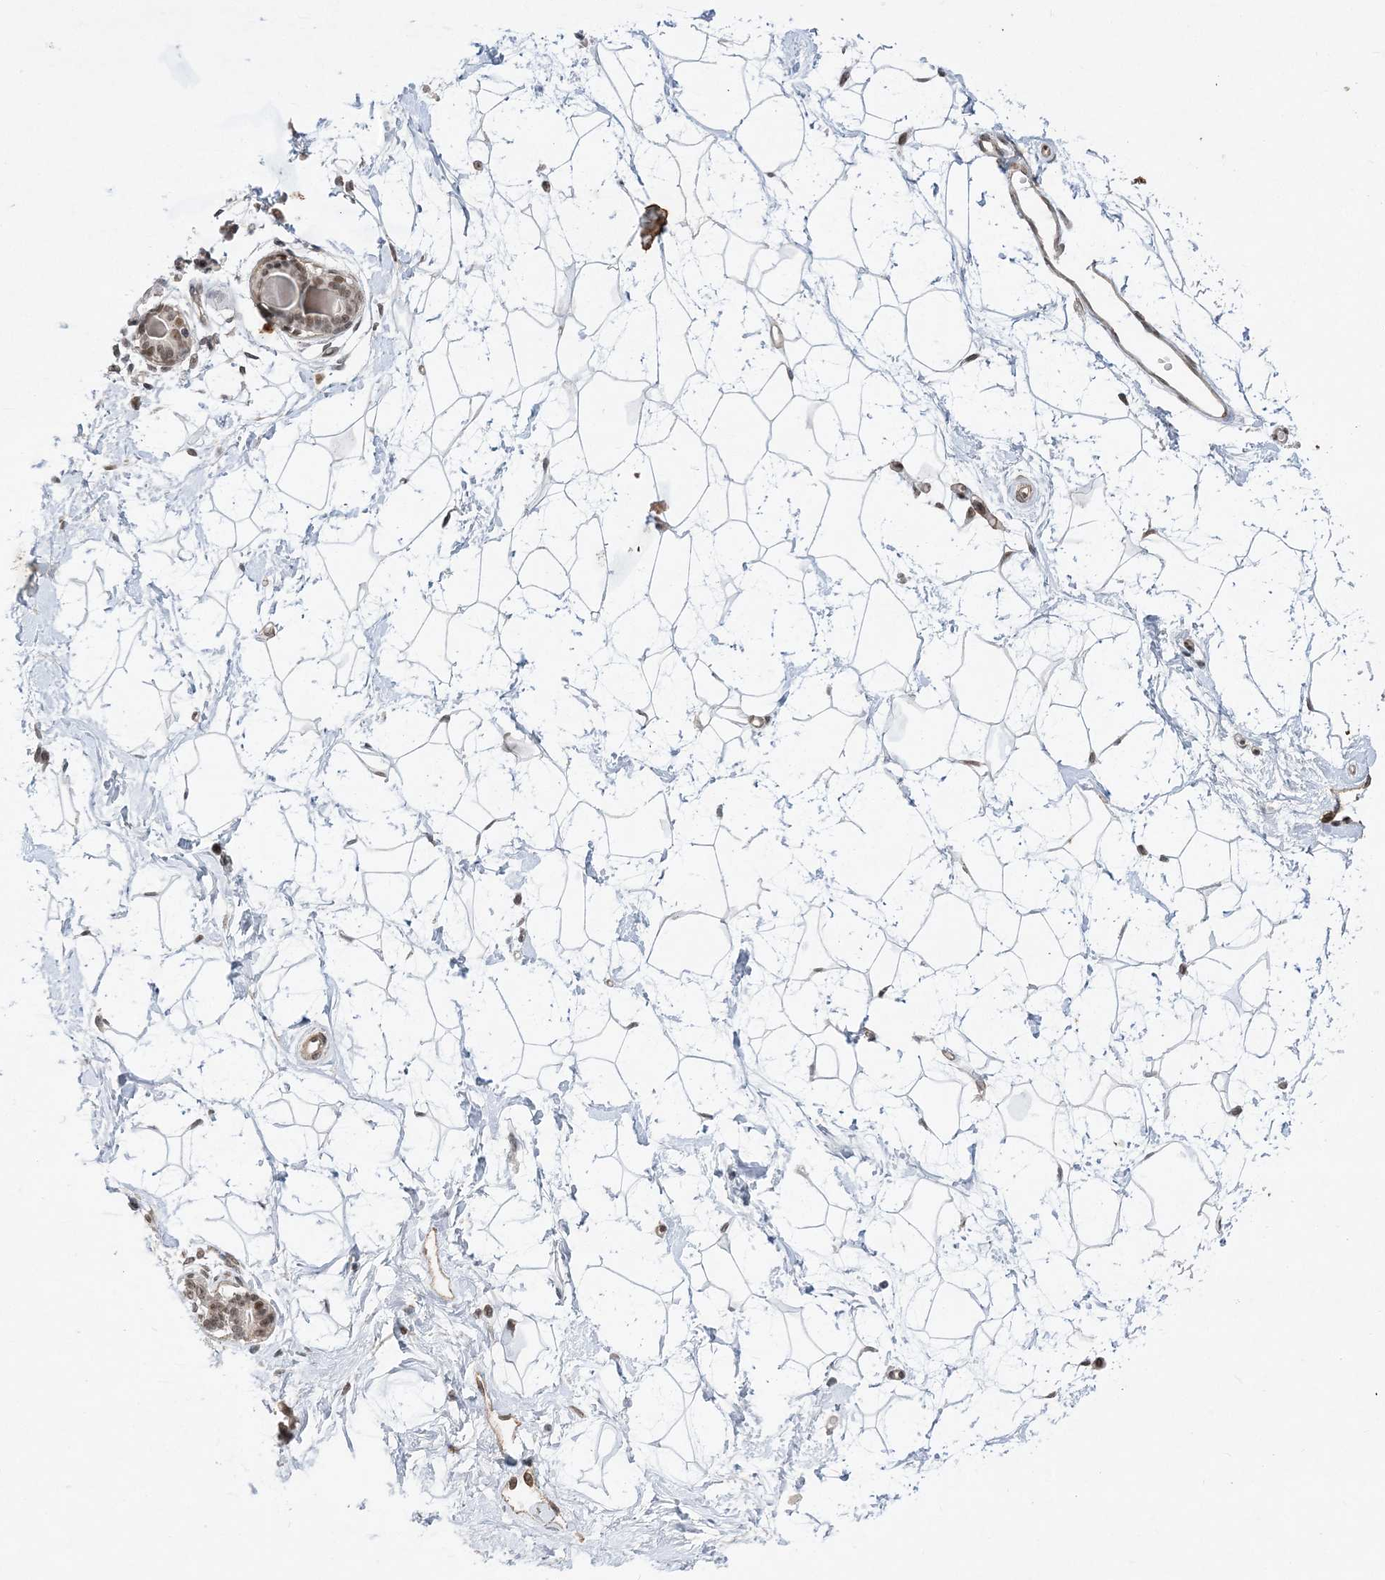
{"staining": {"intensity": "weak", "quantity": "<25%", "location": "nuclear"}, "tissue": "breast", "cell_type": "Adipocytes", "image_type": "normal", "snomed": [{"axis": "morphology", "description": "Normal tissue, NOS"}, {"axis": "topography", "description": "Breast"}], "caption": "DAB (3,3'-diaminobenzidine) immunohistochemical staining of benign breast displays no significant expression in adipocytes.", "gene": "WAC", "patient": {"sex": "female", "age": 45}}